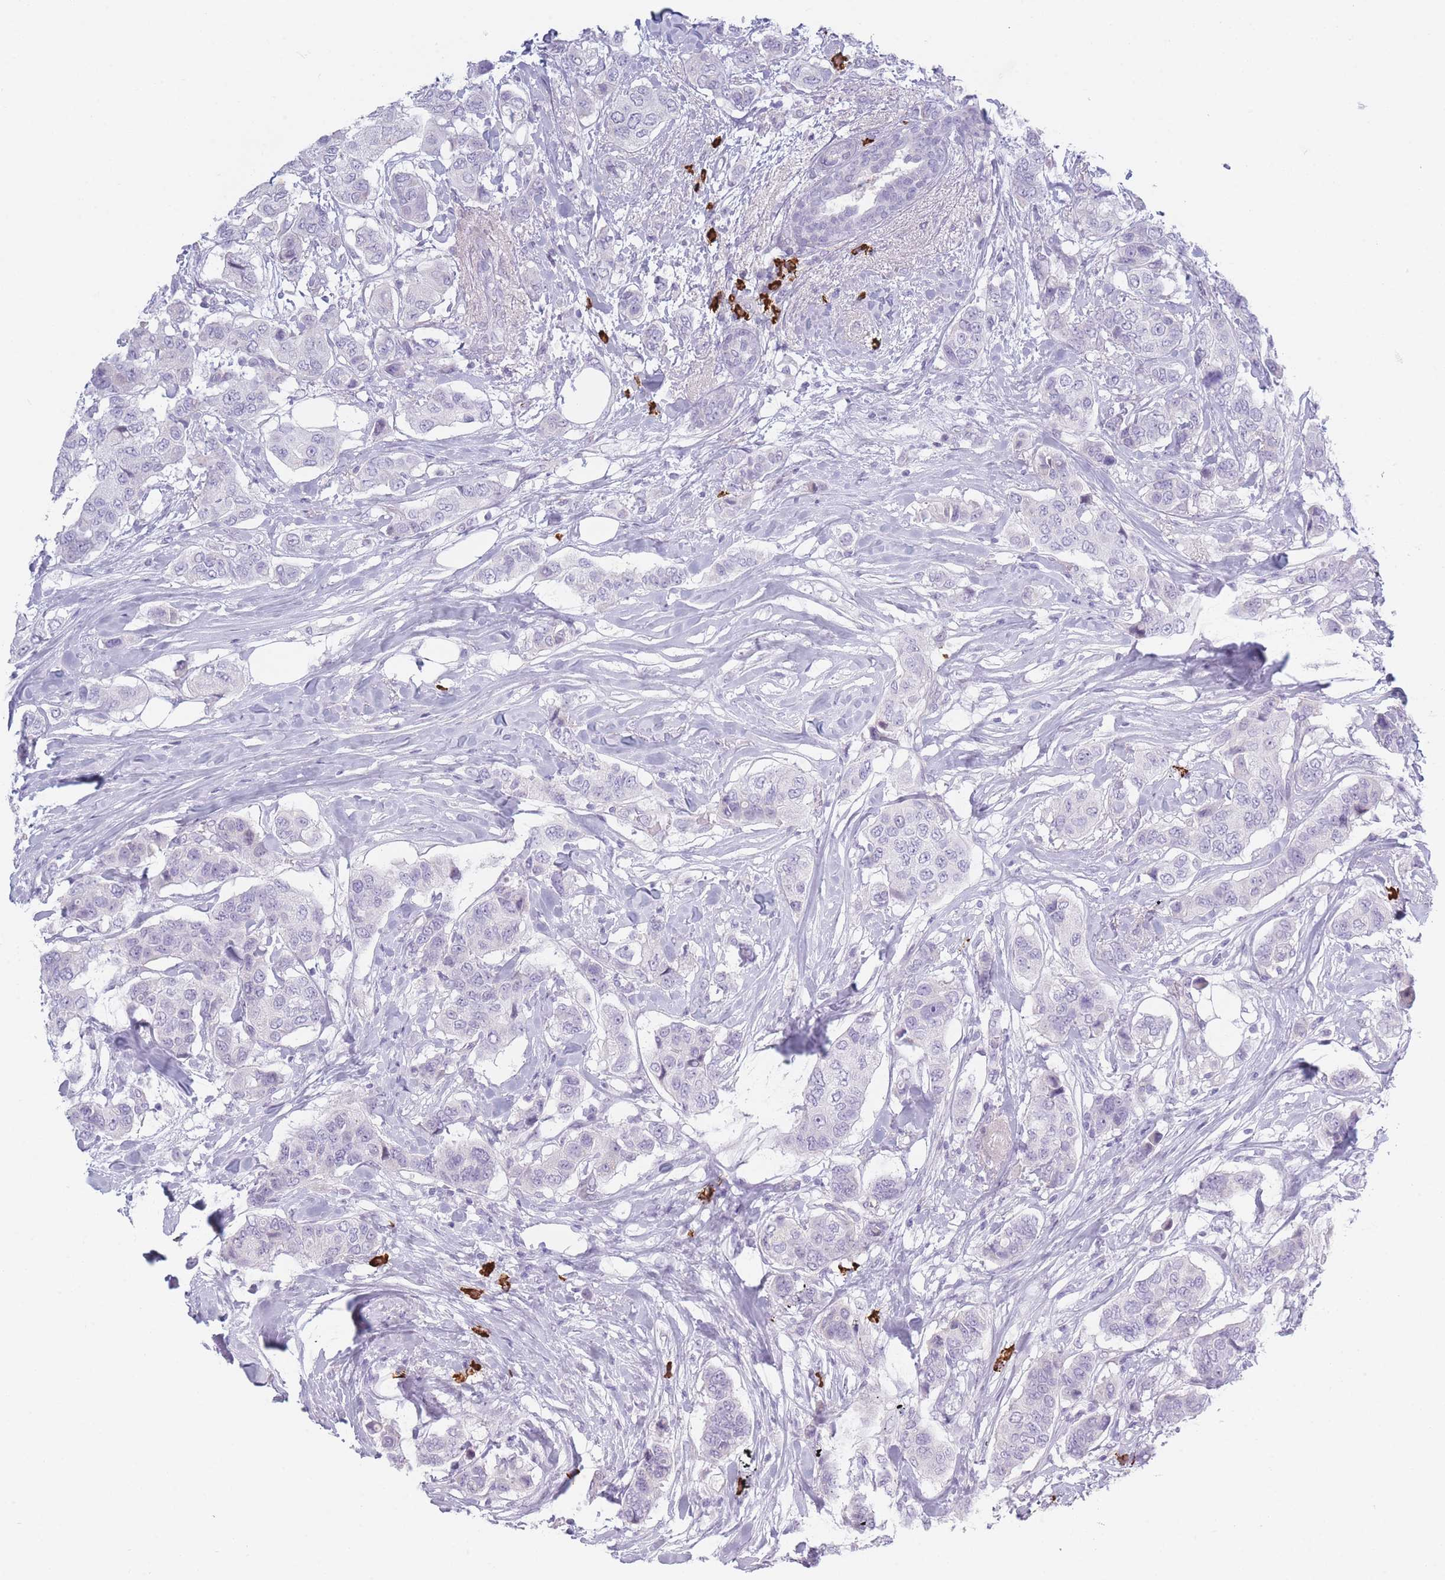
{"staining": {"intensity": "negative", "quantity": "none", "location": "none"}, "tissue": "breast cancer", "cell_type": "Tumor cells", "image_type": "cancer", "snomed": [{"axis": "morphology", "description": "Lobular carcinoma"}, {"axis": "topography", "description": "Breast"}], "caption": "The histopathology image displays no staining of tumor cells in breast cancer.", "gene": "PLEKHG2", "patient": {"sex": "female", "age": 51}}